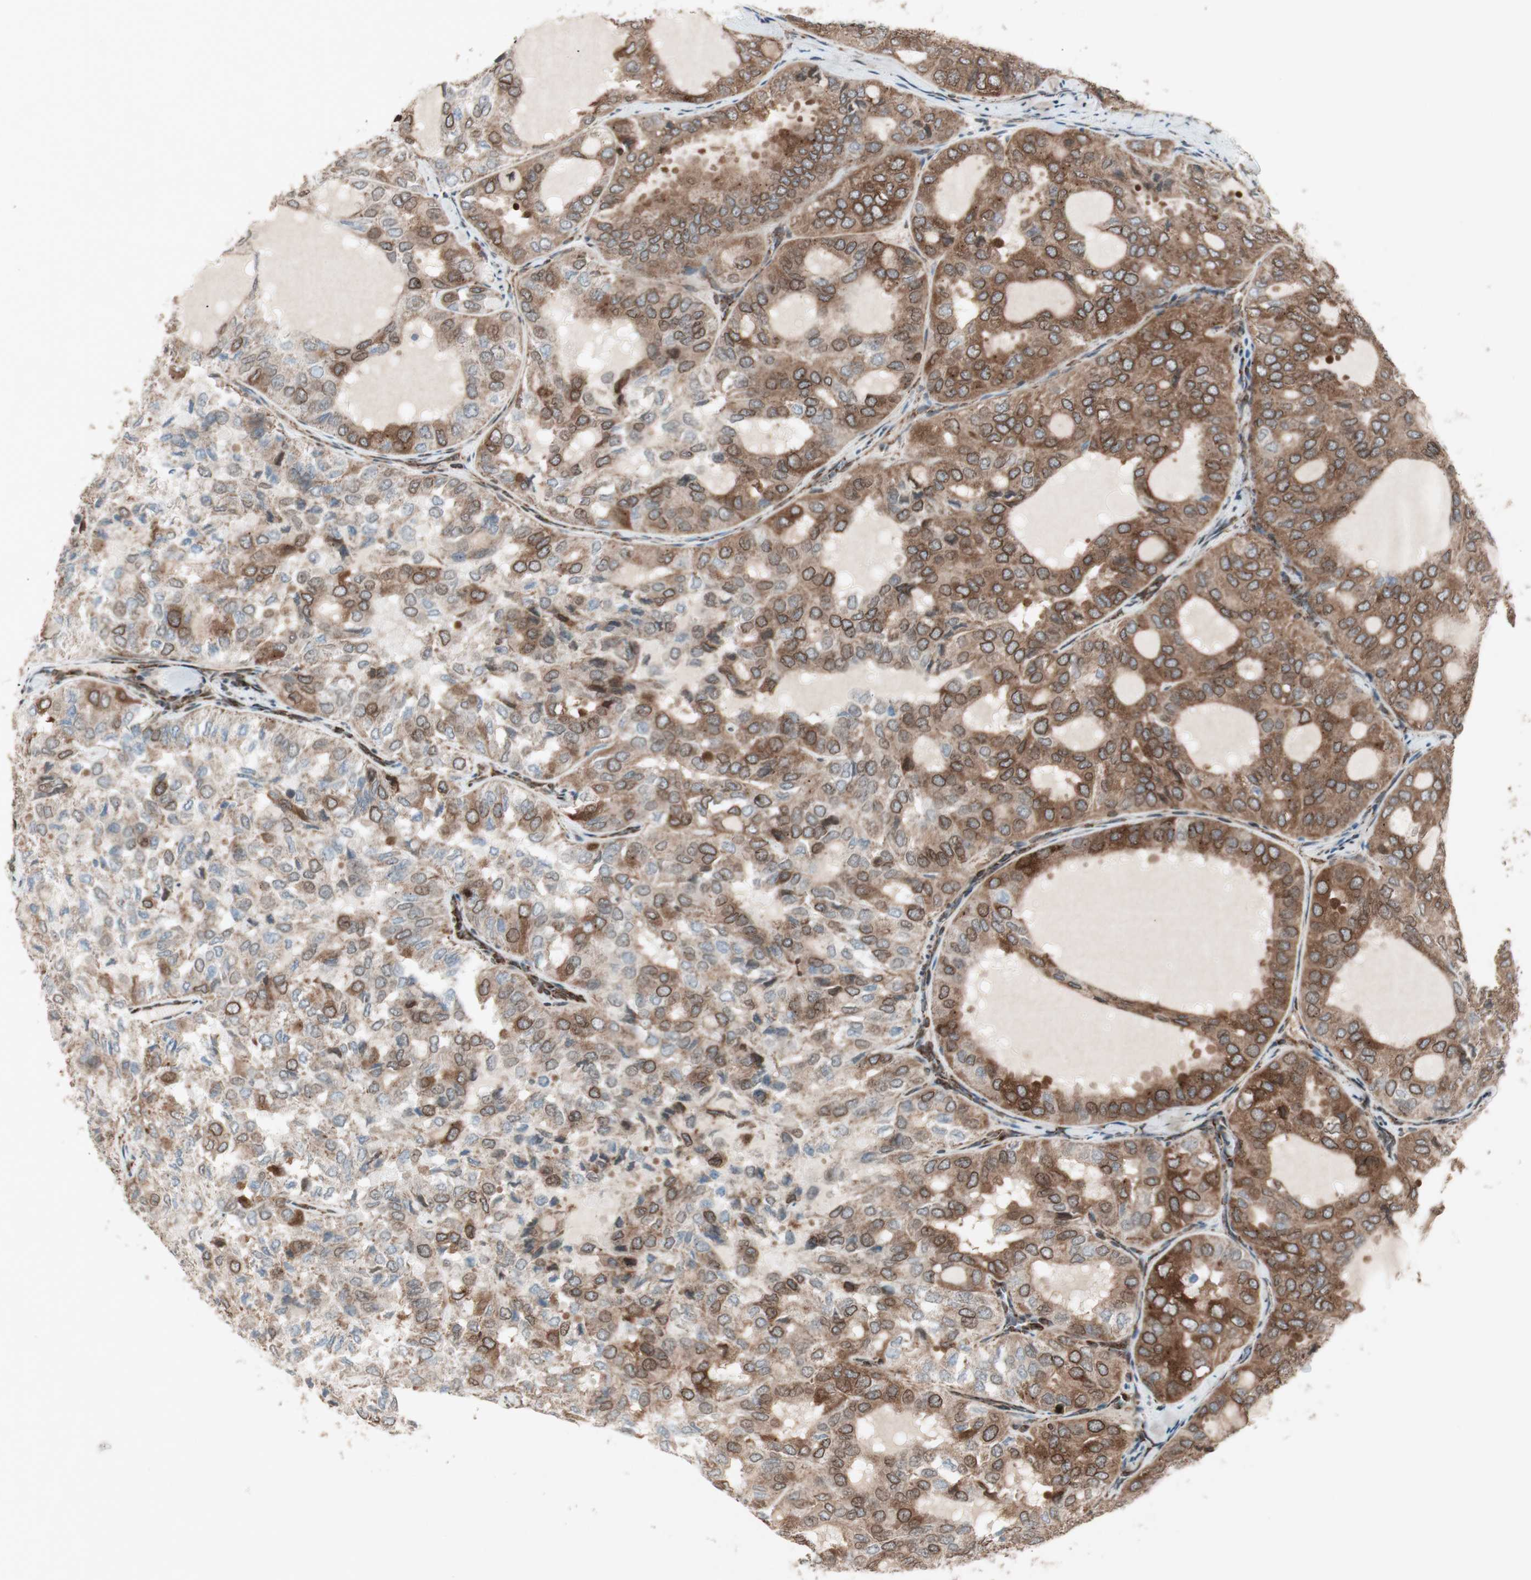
{"staining": {"intensity": "strong", "quantity": "25%-75%", "location": "cytoplasmic/membranous,nuclear"}, "tissue": "thyroid cancer", "cell_type": "Tumor cells", "image_type": "cancer", "snomed": [{"axis": "morphology", "description": "Follicular adenoma carcinoma, NOS"}, {"axis": "topography", "description": "Thyroid gland"}], "caption": "Human thyroid cancer (follicular adenoma carcinoma) stained with a brown dye displays strong cytoplasmic/membranous and nuclear positive expression in about 25%-75% of tumor cells.", "gene": "NUP62", "patient": {"sex": "male", "age": 75}}